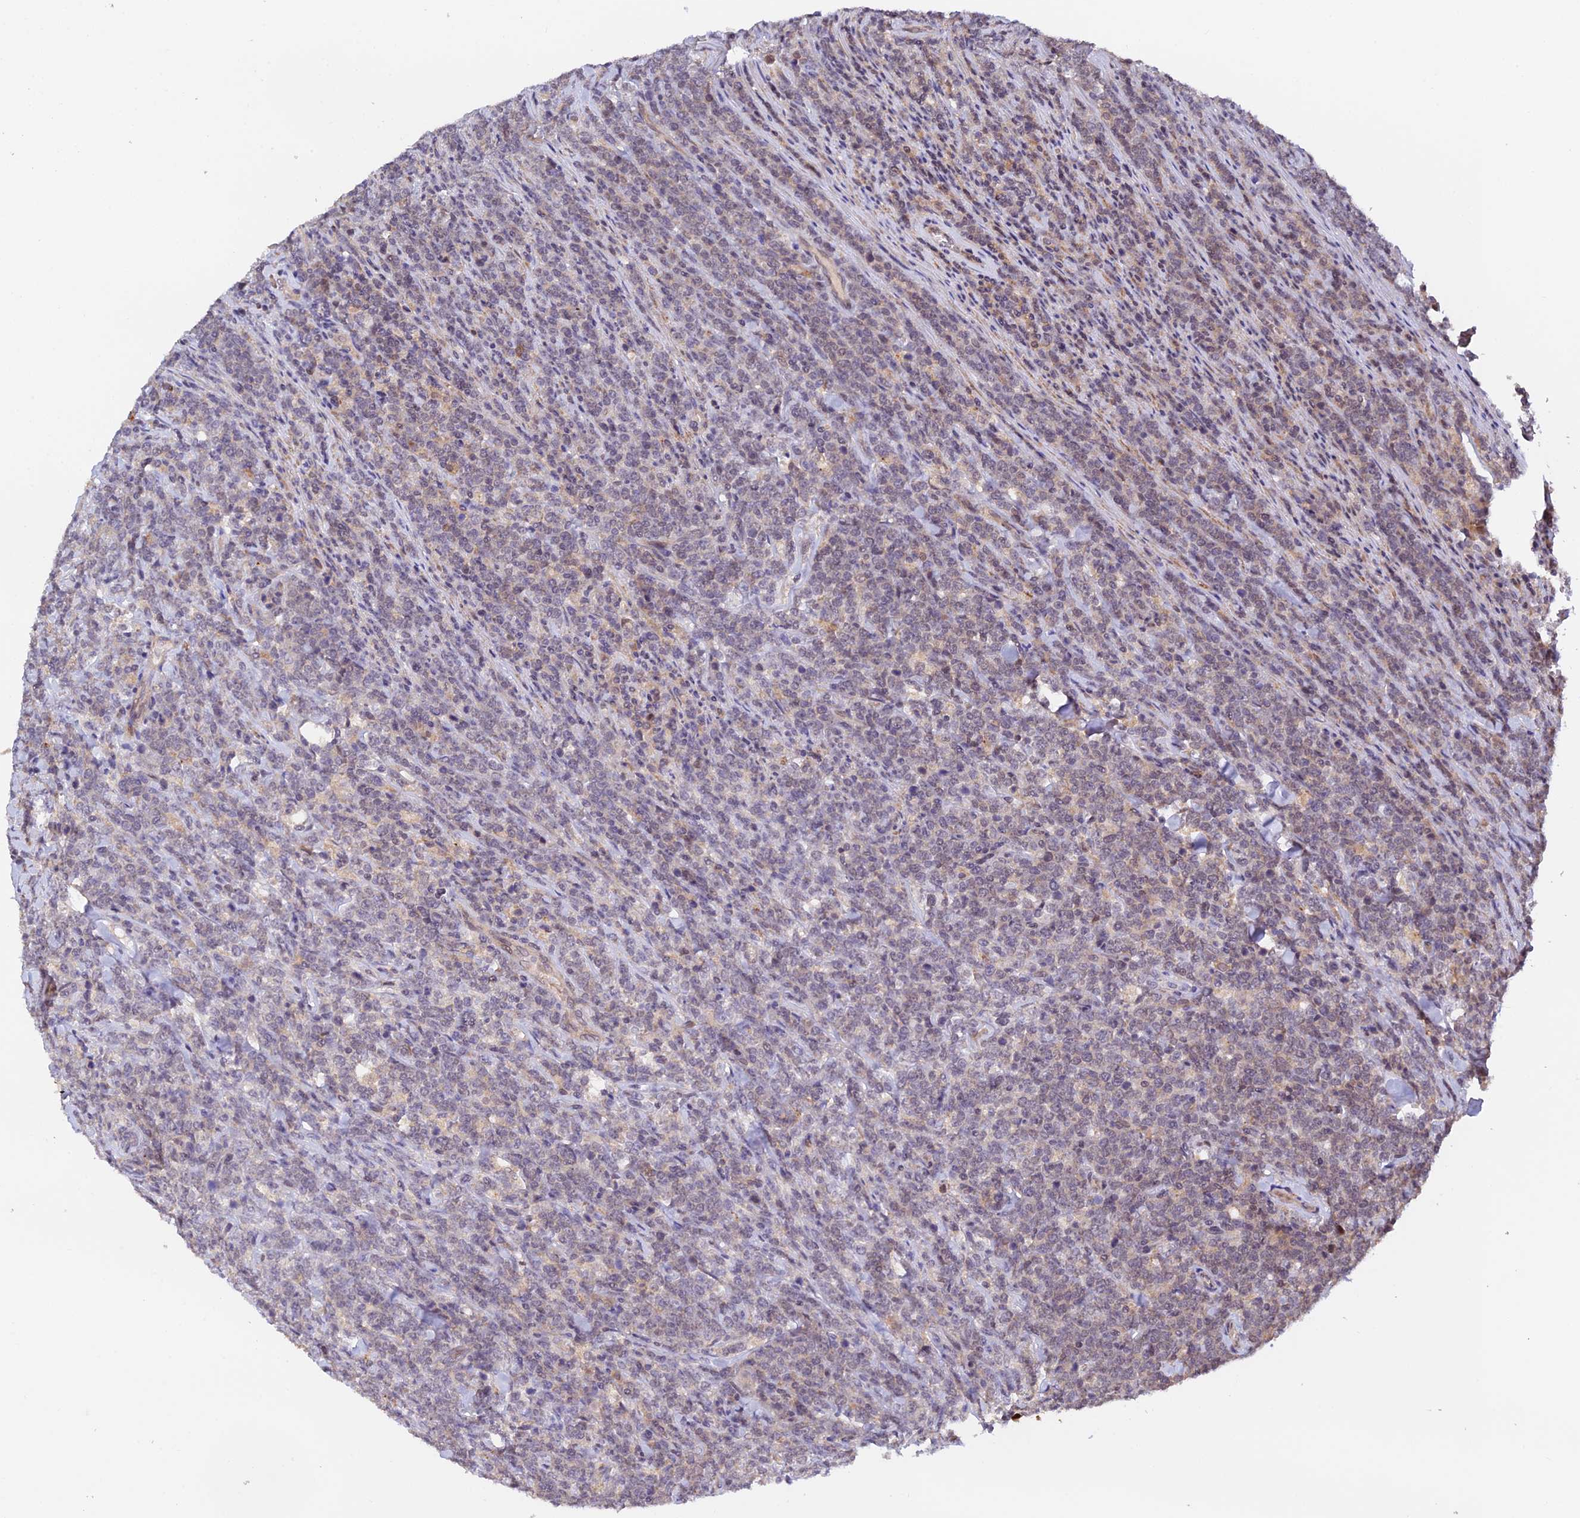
{"staining": {"intensity": "negative", "quantity": "none", "location": "none"}, "tissue": "lymphoma", "cell_type": "Tumor cells", "image_type": "cancer", "snomed": [{"axis": "morphology", "description": "Malignant lymphoma, non-Hodgkin's type, High grade"}, {"axis": "topography", "description": "Small intestine"}], "caption": "The micrograph displays no staining of tumor cells in lymphoma. (DAB (3,3'-diaminobenzidine) immunohistochemistry (IHC), high magnification).", "gene": "CWH43", "patient": {"sex": "male", "age": 8}}